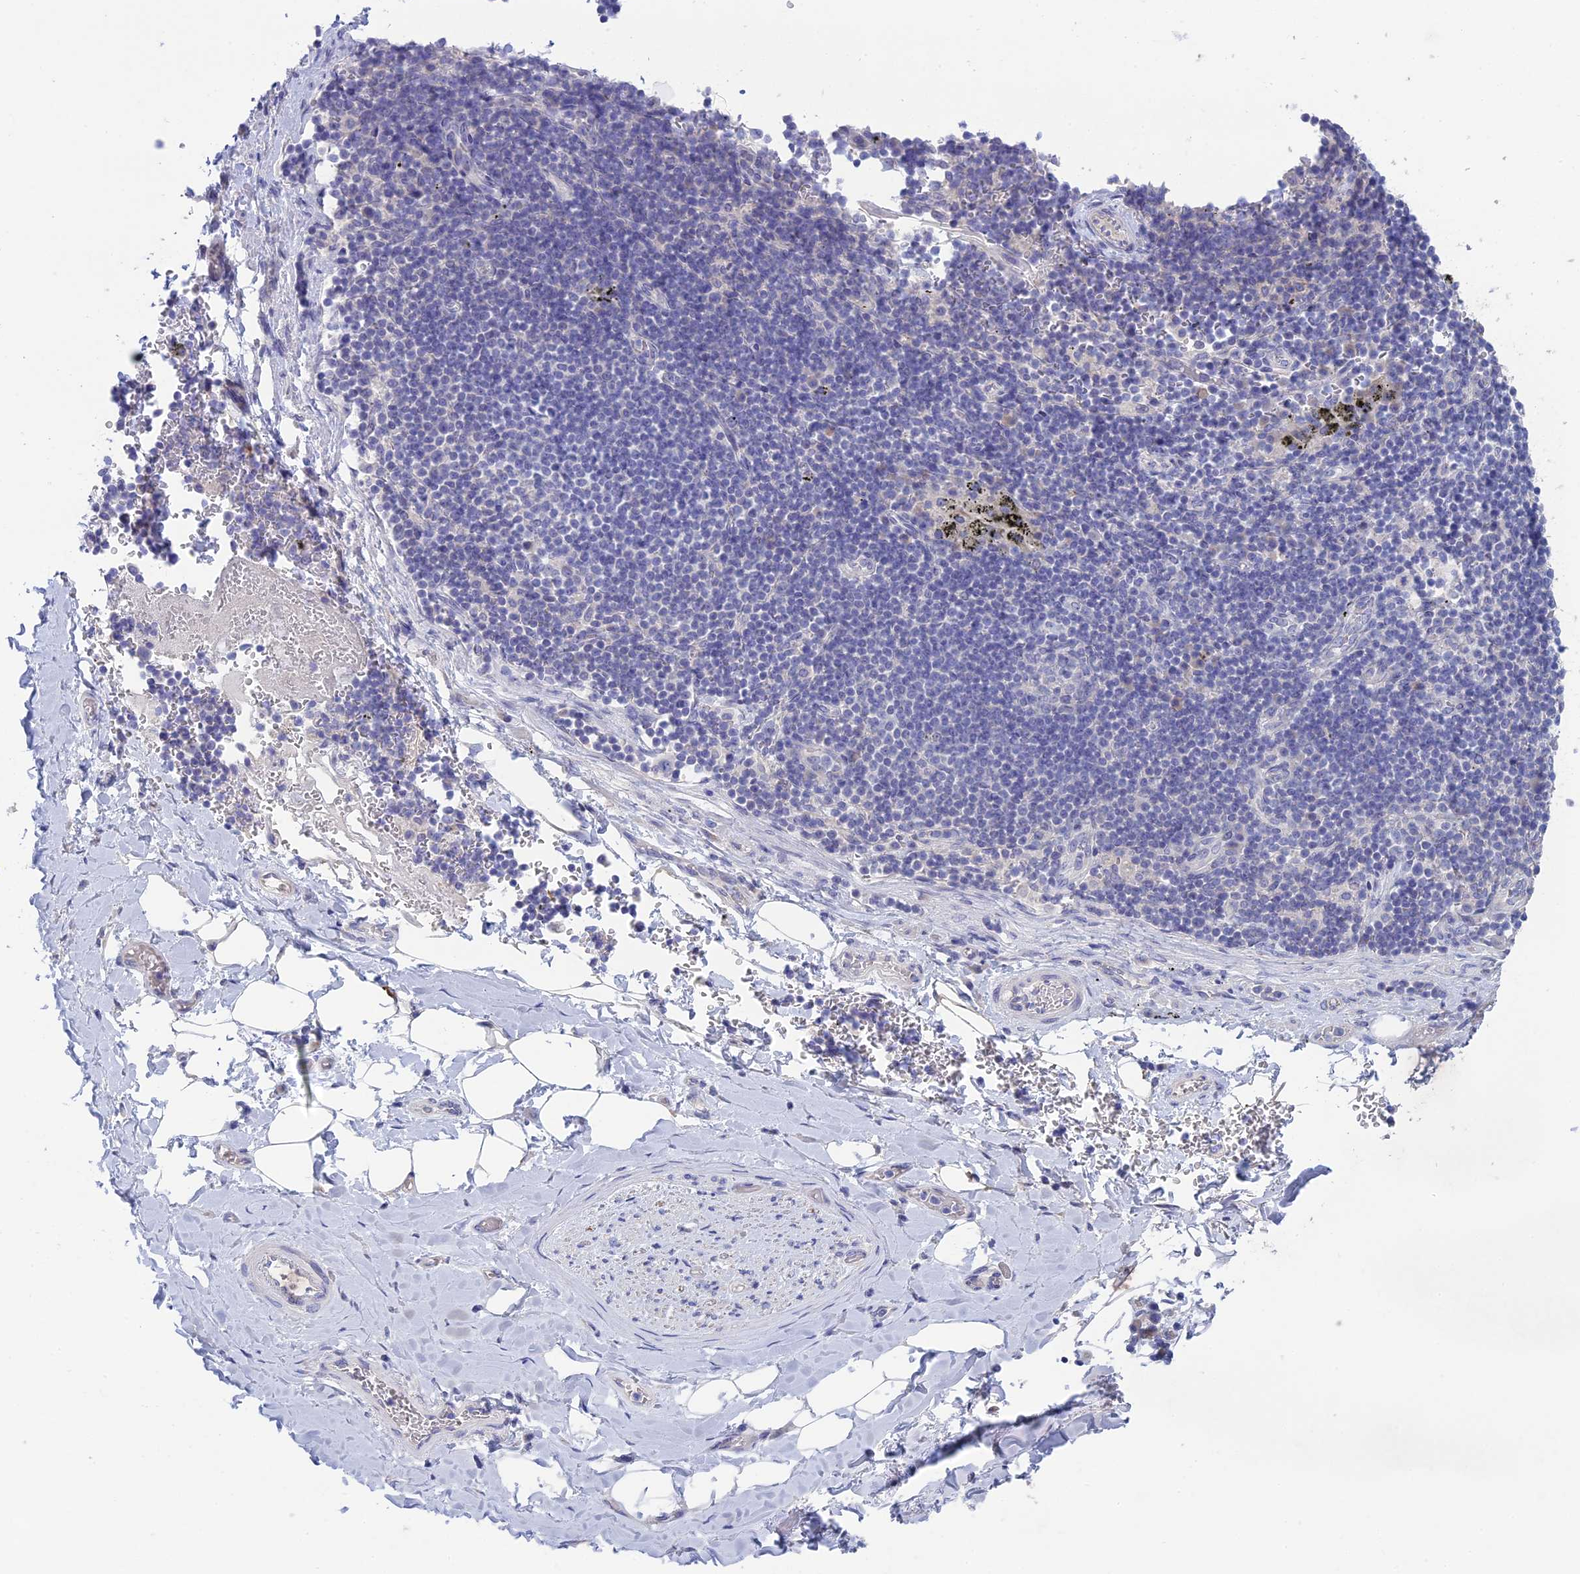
{"staining": {"intensity": "negative", "quantity": "none", "location": "none"}, "tissue": "adipose tissue", "cell_type": "Adipocytes", "image_type": "normal", "snomed": [{"axis": "morphology", "description": "Normal tissue, NOS"}, {"axis": "topography", "description": "Lymph node"}, {"axis": "topography", "description": "Cartilage tissue"}, {"axis": "topography", "description": "Bronchus"}], "caption": "Immunohistochemistry (IHC) micrograph of benign adipose tissue stained for a protein (brown), which displays no staining in adipocytes. (Stains: DAB IHC with hematoxylin counter stain, Microscopy: brightfield microscopy at high magnification).", "gene": "BTBD19", "patient": {"sex": "male", "age": 63}}